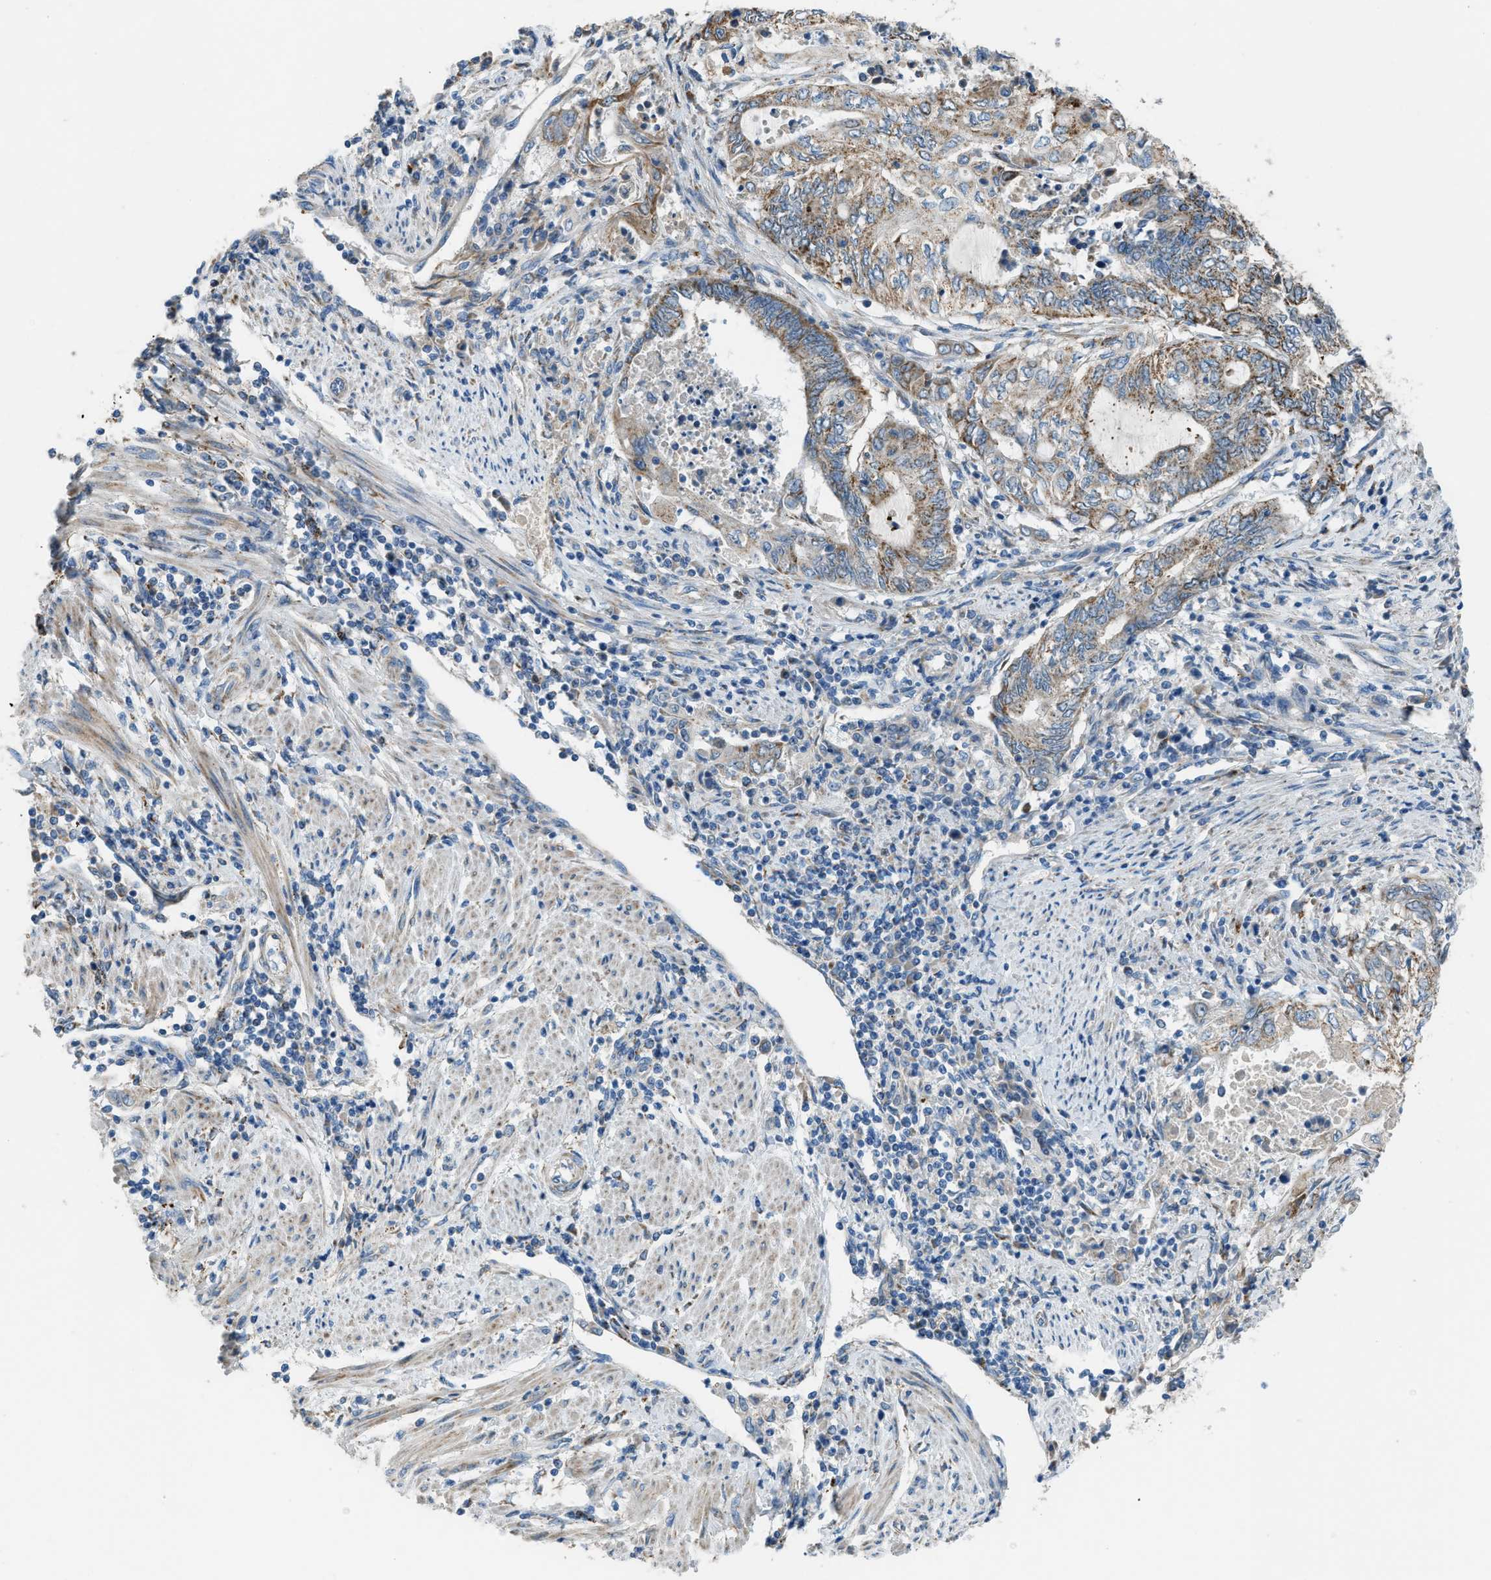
{"staining": {"intensity": "moderate", "quantity": ">75%", "location": "cytoplasmic/membranous"}, "tissue": "endometrial cancer", "cell_type": "Tumor cells", "image_type": "cancer", "snomed": [{"axis": "morphology", "description": "Adenocarcinoma, NOS"}, {"axis": "topography", "description": "Uterus"}, {"axis": "topography", "description": "Endometrium"}], "caption": "This is an image of immunohistochemistry staining of endometrial cancer (adenocarcinoma), which shows moderate staining in the cytoplasmic/membranous of tumor cells.", "gene": "SMIM20", "patient": {"sex": "female", "age": 70}}